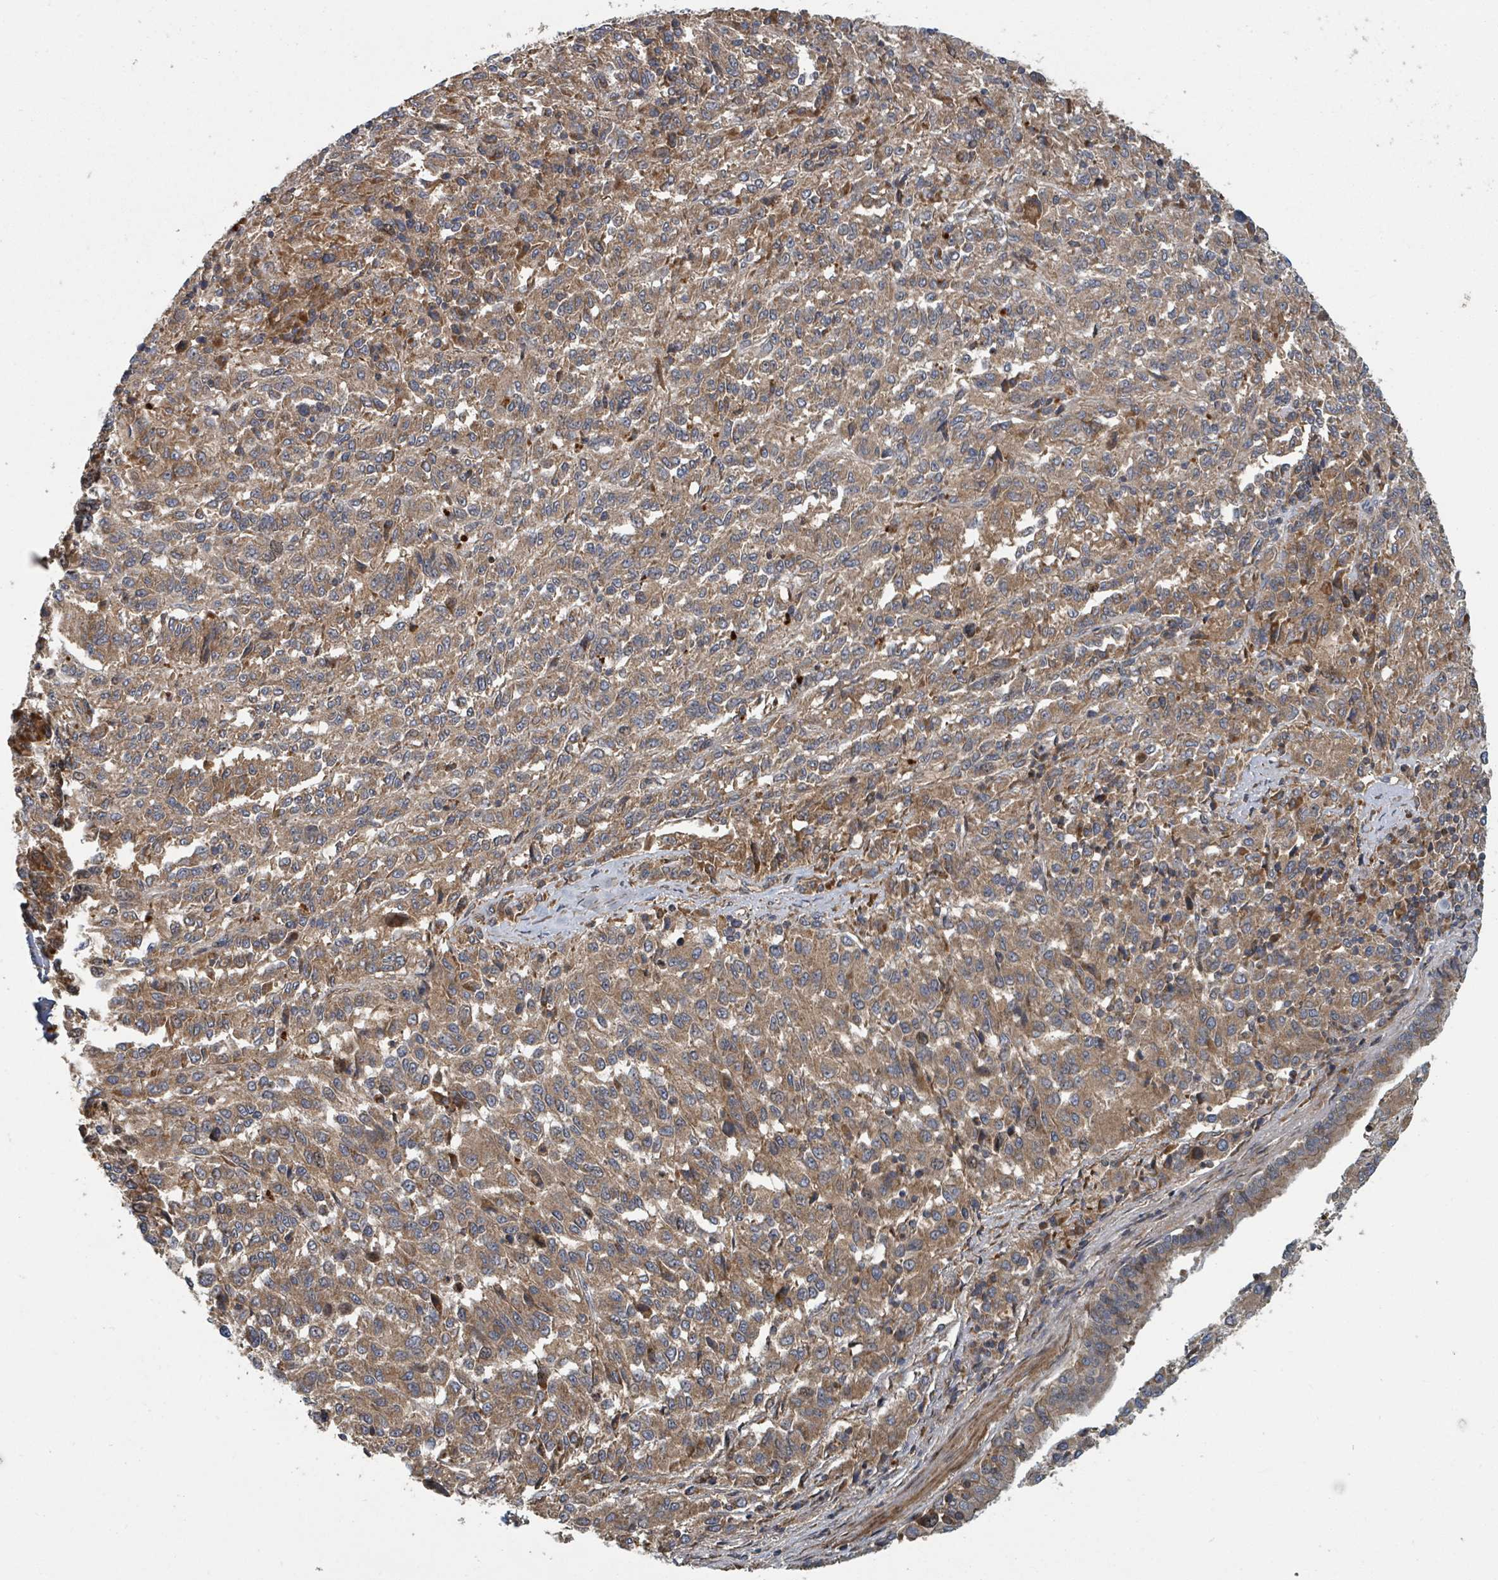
{"staining": {"intensity": "moderate", "quantity": ">75%", "location": "cytoplasmic/membranous"}, "tissue": "melanoma", "cell_type": "Tumor cells", "image_type": "cancer", "snomed": [{"axis": "morphology", "description": "Malignant melanoma, Metastatic site"}, {"axis": "topography", "description": "Lung"}], "caption": "Melanoma stained for a protein demonstrates moderate cytoplasmic/membranous positivity in tumor cells.", "gene": "DPM1", "patient": {"sex": "male", "age": 64}}